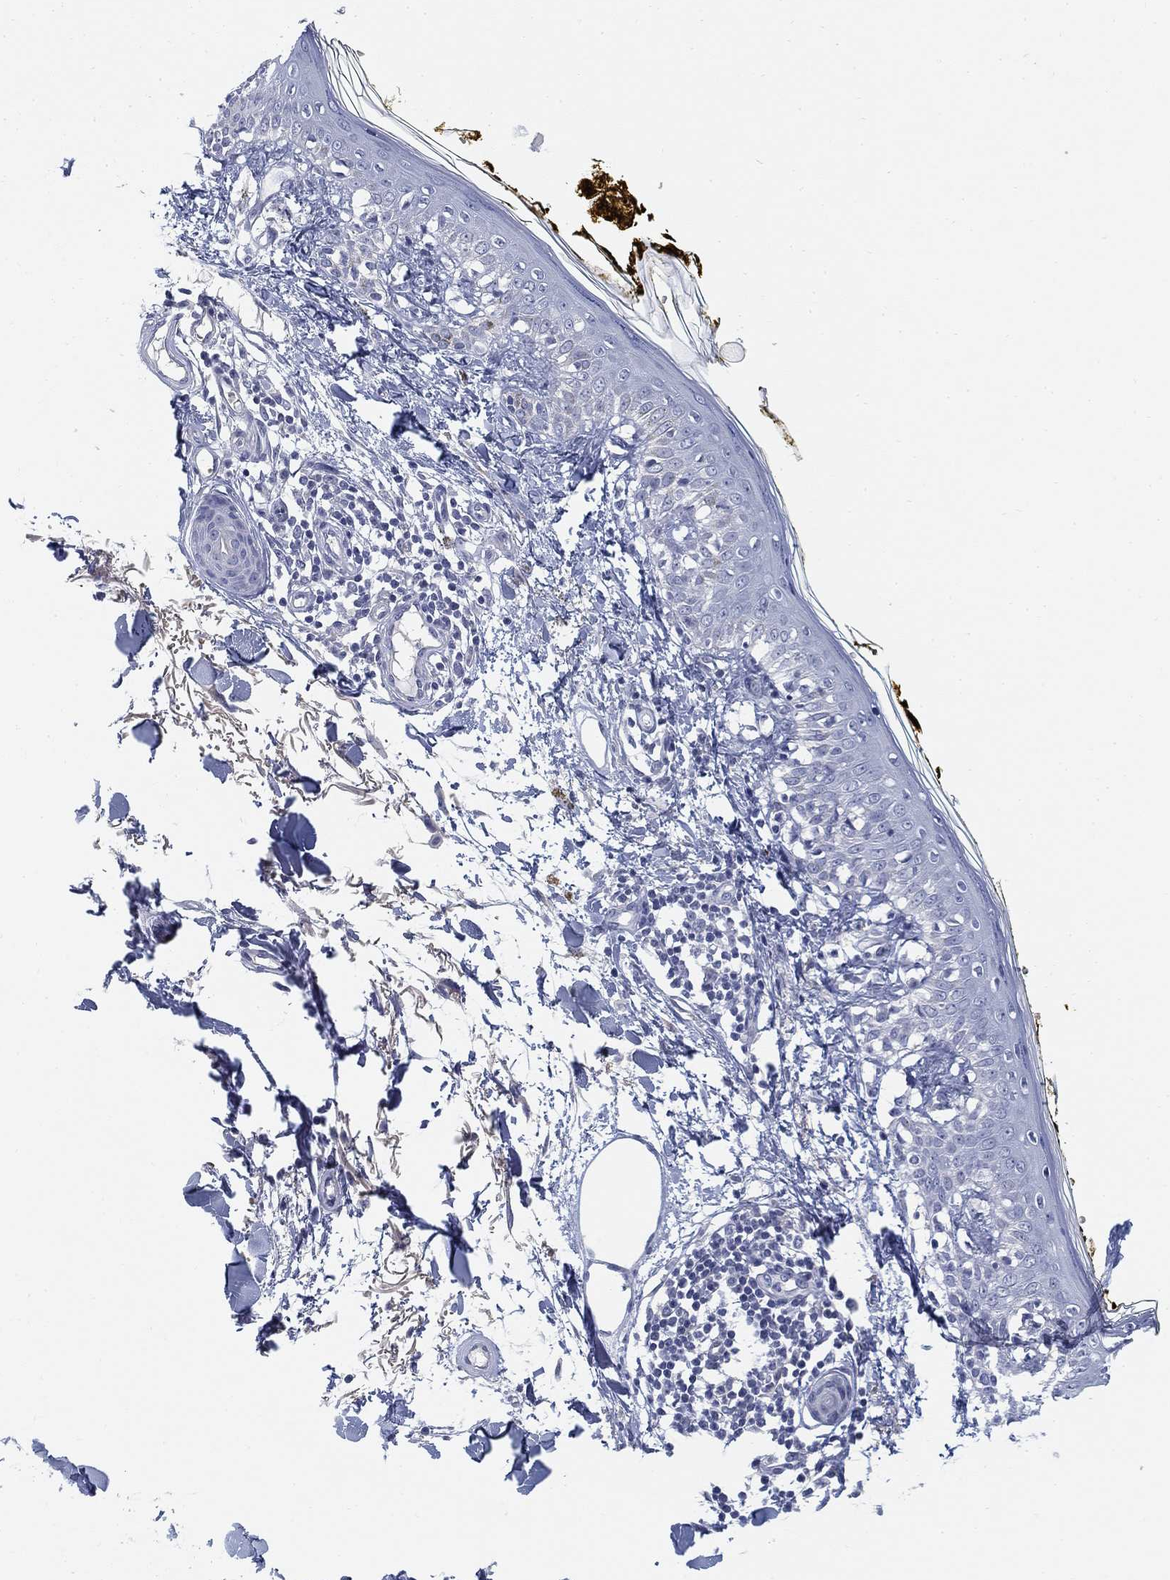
{"staining": {"intensity": "negative", "quantity": "none", "location": "none"}, "tissue": "skin", "cell_type": "Fibroblasts", "image_type": "normal", "snomed": [{"axis": "morphology", "description": "Normal tissue, NOS"}, {"axis": "topography", "description": "Skin"}], "caption": "The image demonstrates no significant positivity in fibroblasts of skin.", "gene": "SLC2A5", "patient": {"sex": "male", "age": 76}}